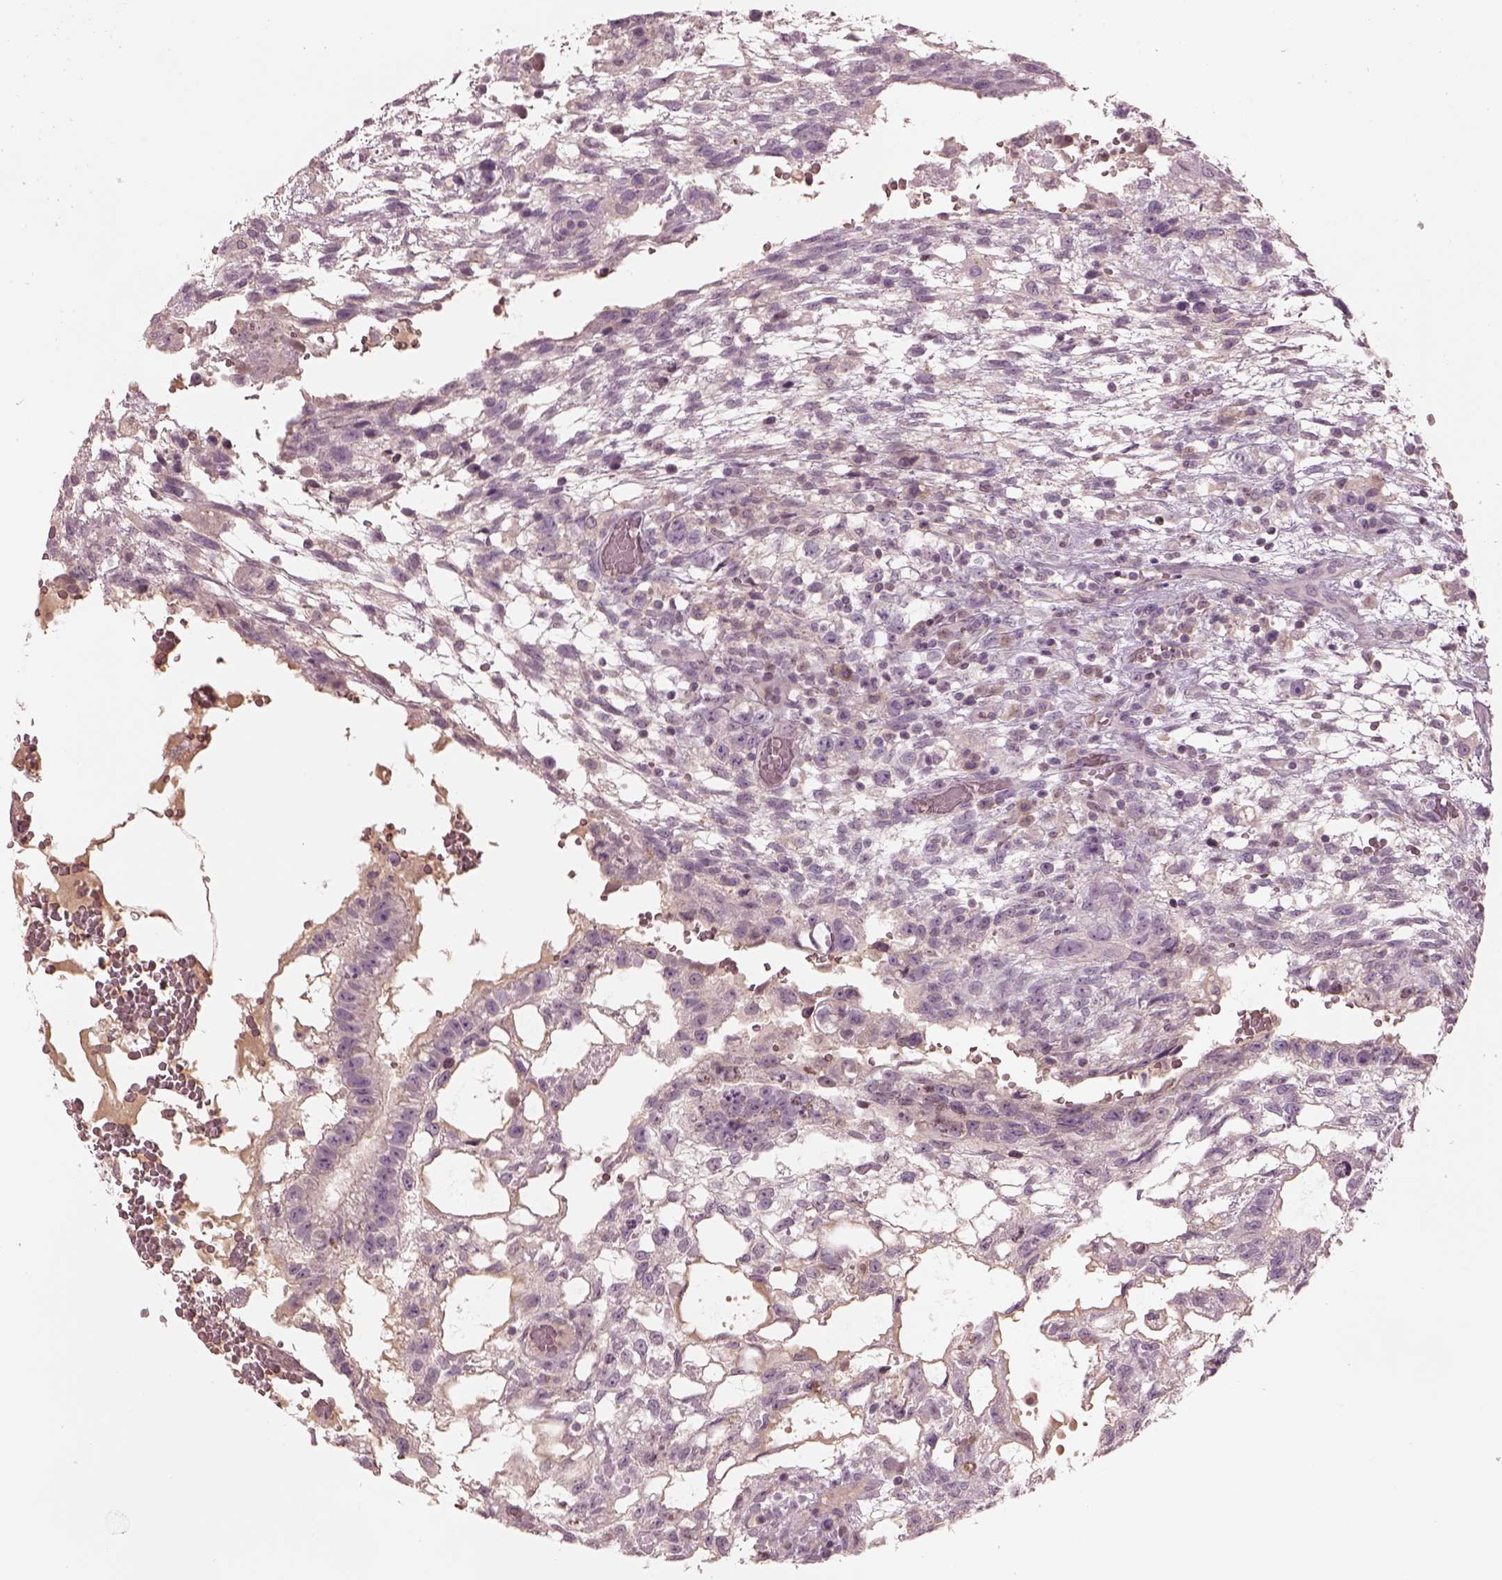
{"staining": {"intensity": "negative", "quantity": "none", "location": "none"}, "tissue": "testis cancer", "cell_type": "Tumor cells", "image_type": "cancer", "snomed": [{"axis": "morphology", "description": "Carcinoma, Embryonal, NOS"}, {"axis": "topography", "description": "Testis"}], "caption": "A high-resolution image shows immunohistochemistry (IHC) staining of testis embryonal carcinoma, which shows no significant expression in tumor cells.", "gene": "TLX3", "patient": {"sex": "male", "age": 32}}